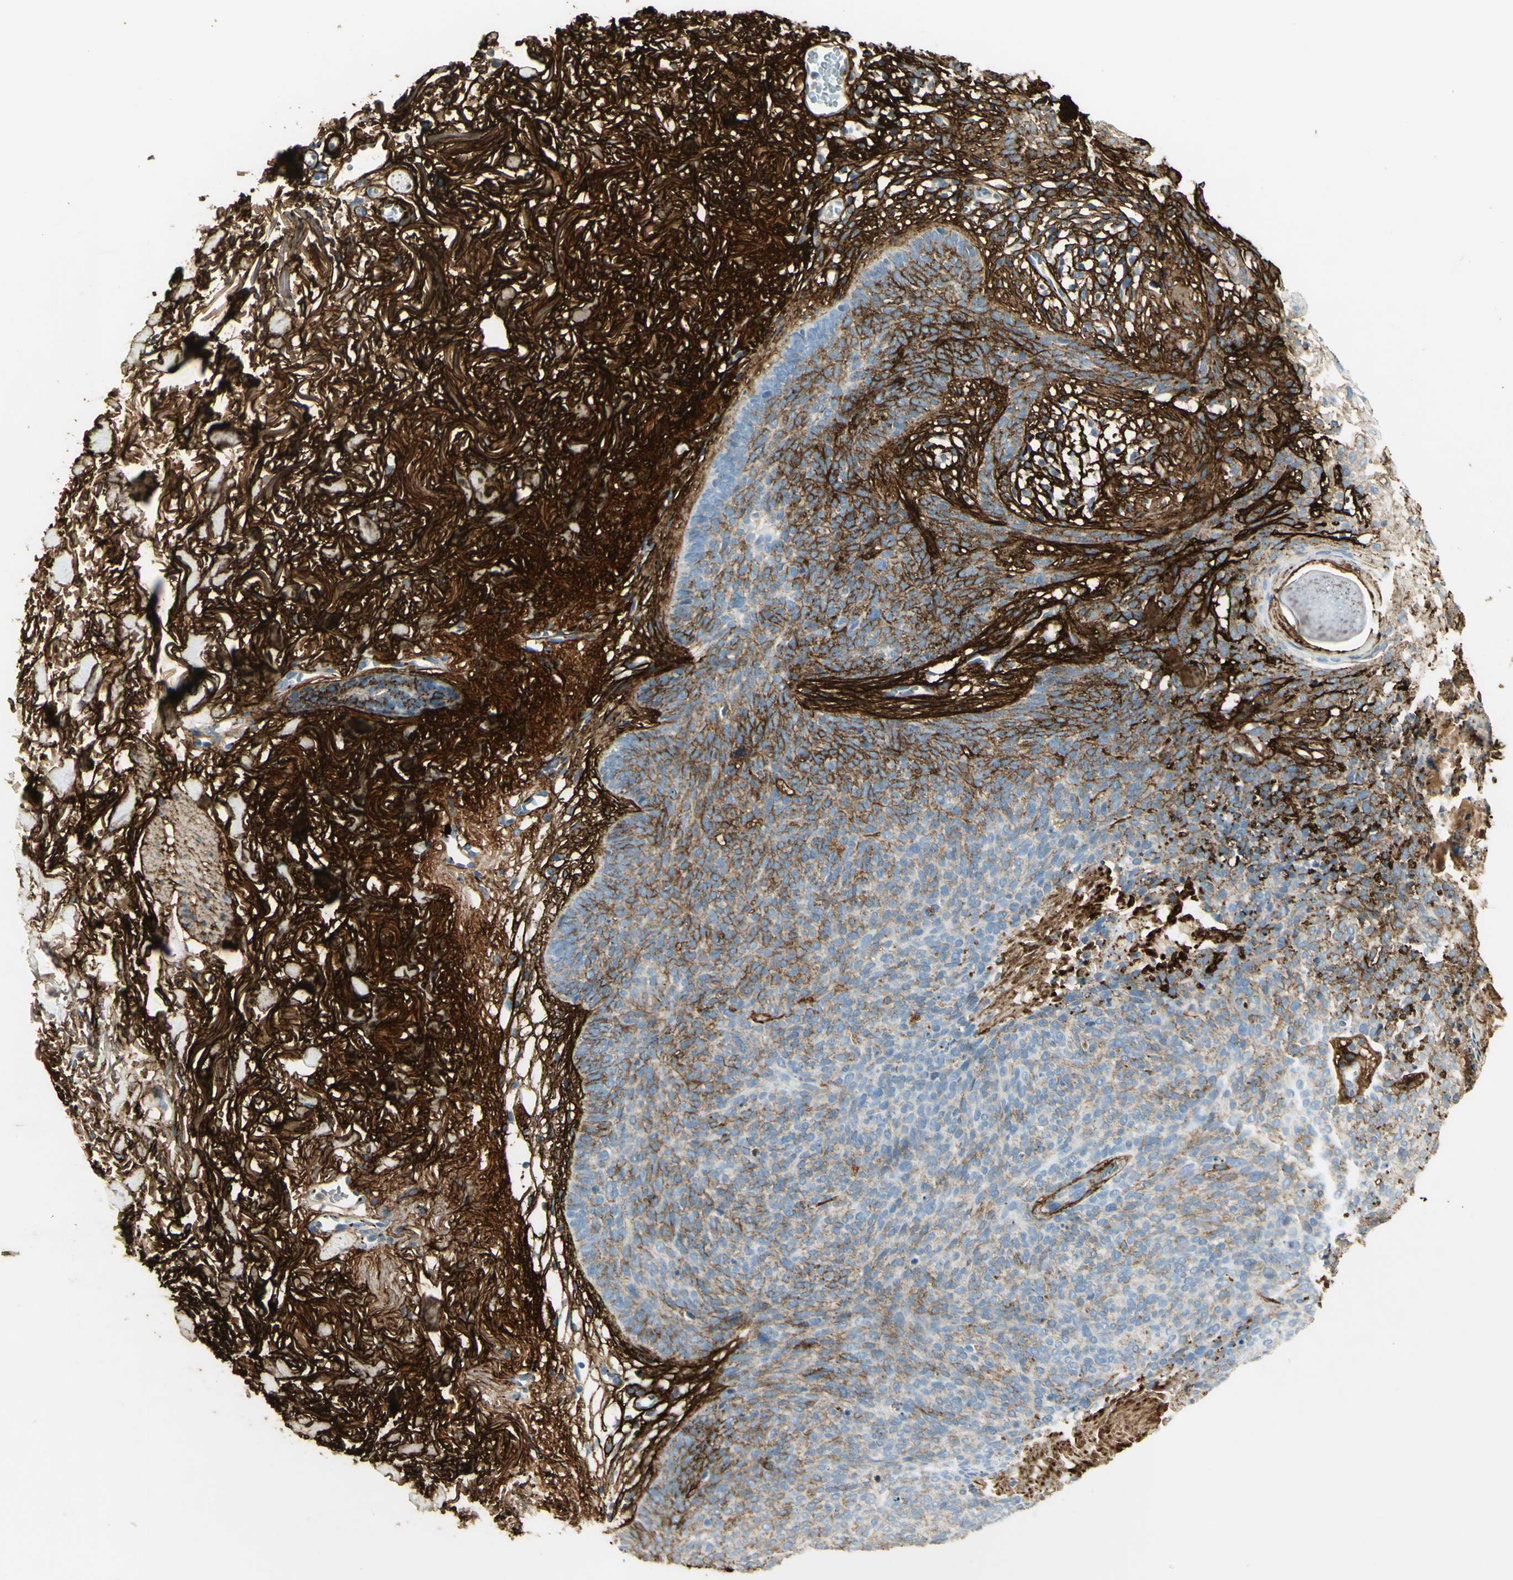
{"staining": {"intensity": "strong", "quantity": "25%-75%", "location": "cytoplasmic/membranous"}, "tissue": "skin cancer", "cell_type": "Tumor cells", "image_type": "cancer", "snomed": [{"axis": "morphology", "description": "Normal tissue, NOS"}, {"axis": "morphology", "description": "Basal cell carcinoma"}, {"axis": "topography", "description": "Skin"}], "caption": "Skin basal cell carcinoma stained with a protein marker exhibits strong staining in tumor cells.", "gene": "TNN", "patient": {"sex": "female", "age": 70}}